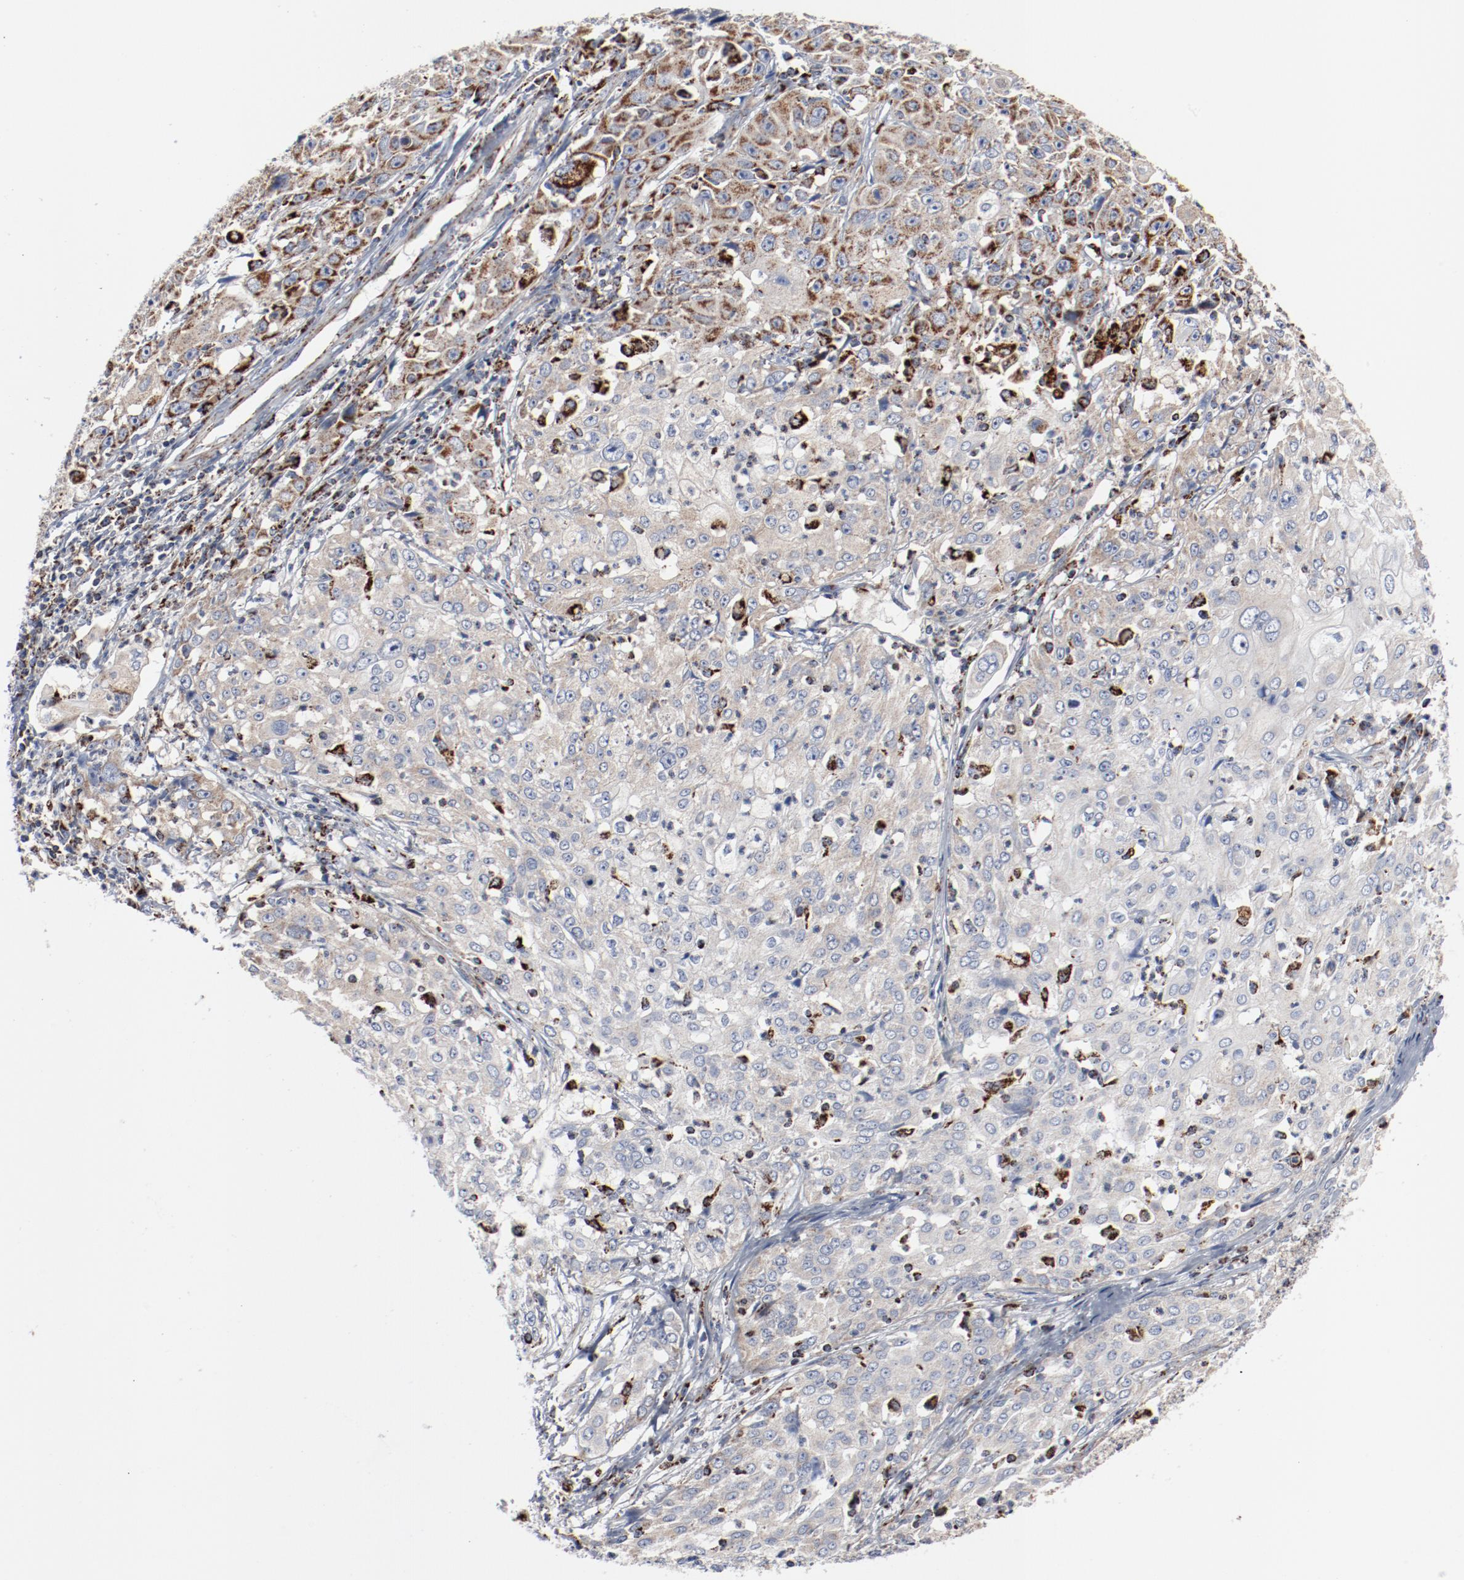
{"staining": {"intensity": "moderate", "quantity": "<25%", "location": "cytoplasmic/membranous"}, "tissue": "cervical cancer", "cell_type": "Tumor cells", "image_type": "cancer", "snomed": [{"axis": "morphology", "description": "Squamous cell carcinoma, NOS"}, {"axis": "topography", "description": "Cervix"}], "caption": "High-magnification brightfield microscopy of squamous cell carcinoma (cervical) stained with DAB (3,3'-diaminobenzidine) (brown) and counterstained with hematoxylin (blue). tumor cells exhibit moderate cytoplasmic/membranous expression is seen in about<25% of cells. (IHC, brightfield microscopy, high magnification).", "gene": "SETD3", "patient": {"sex": "female", "age": 39}}